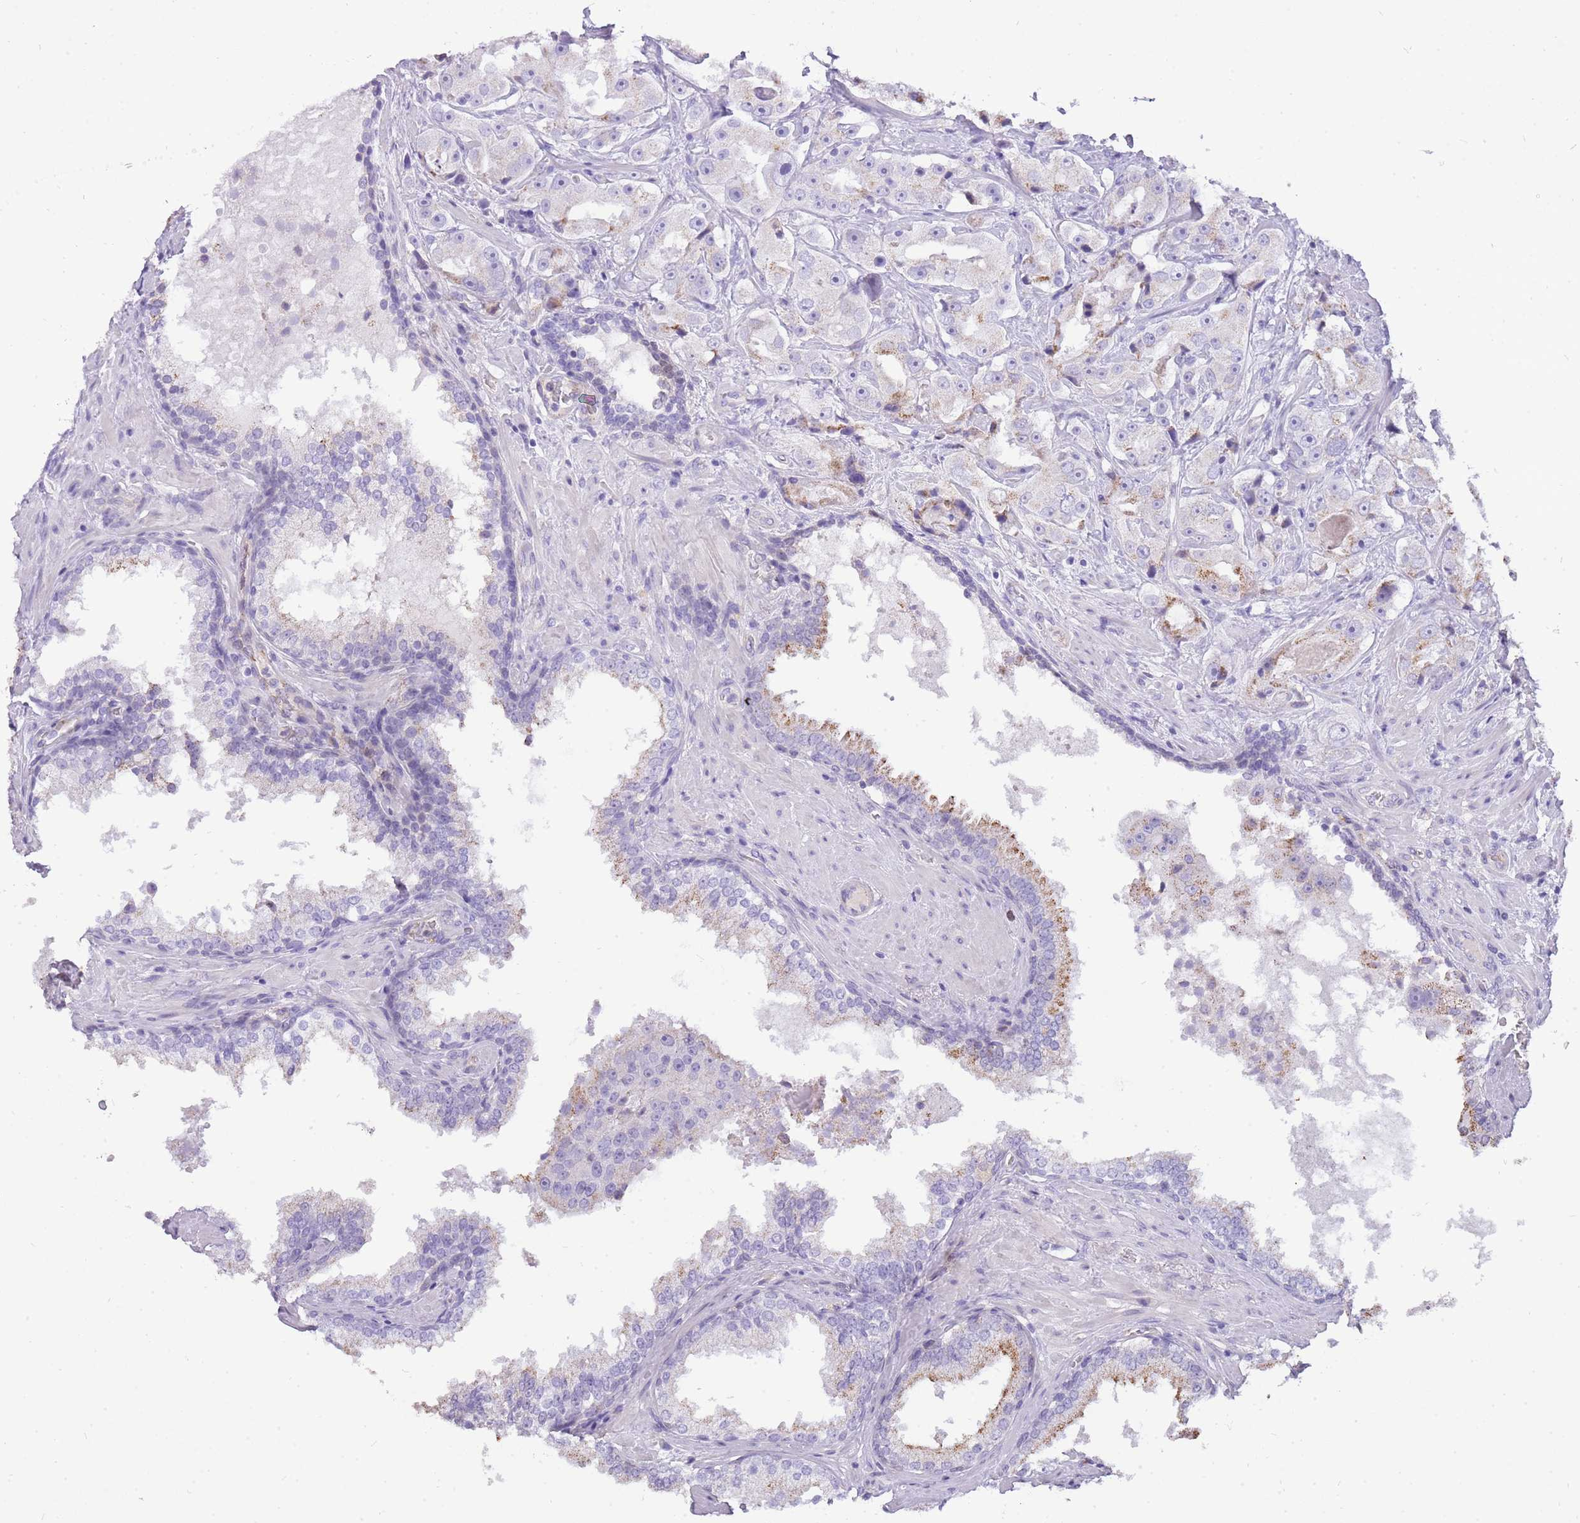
{"staining": {"intensity": "moderate", "quantity": "<25%", "location": "cytoplasmic/membranous"}, "tissue": "prostate cancer", "cell_type": "Tumor cells", "image_type": "cancer", "snomed": [{"axis": "morphology", "description": "Adenocarcinoma, High grade"}, {"axis": "topography", "description": "Prostate"}], "caption": "Prostate high-grade adenocarcinoma stained for a protein shows moderate cytoplasmic/membranous positivity in tumor cells. (brown staining indicates protein expression, while blue staining denotes nuclei).", "gene": "PCNX1", "patient": {"sex": "male", "age": 73}}